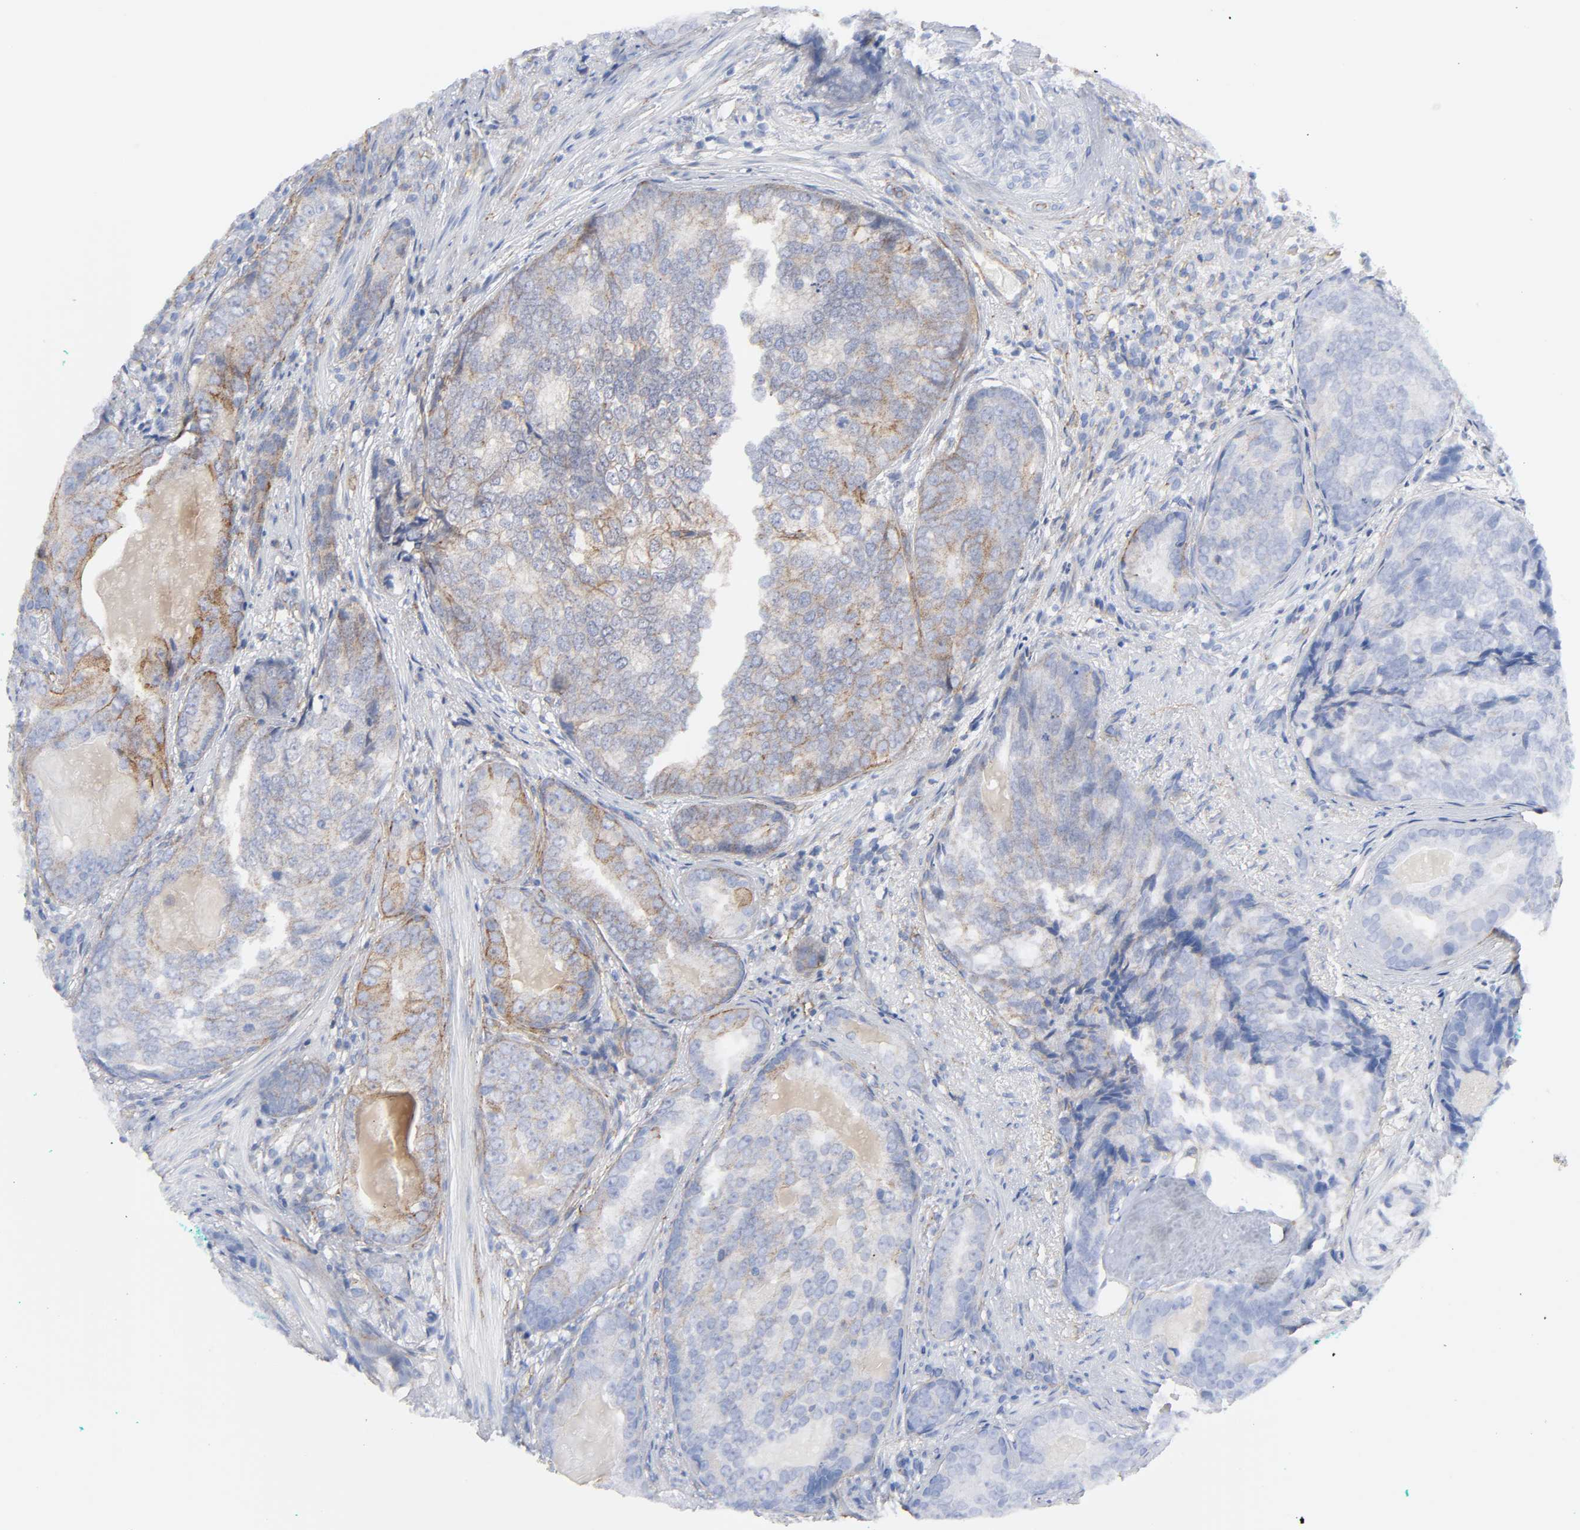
{"staining": {"intensity": "moderate", "quantity": "25%-75%", "location": "cytoplasmic/membranous"}, "tissue": "prostate cancer", "cell_type": "Tumor cells", "image_type": "cancer", "snomed": [{"axis": "morphology", "description": "Adenocarcinoma, High grade"}, {"axis": "topography", "description": "Prostate"}], "caption": "Human prostate cancer (adenocarcinoma (high-grade)) stained for a protein (brown) displays moderate cytoplasmic/membranous positive positivity in approximately 25%-75% of tumor cells.", "gene": "SPTAN1", "patient": {"sex": "male", "age": 66}}